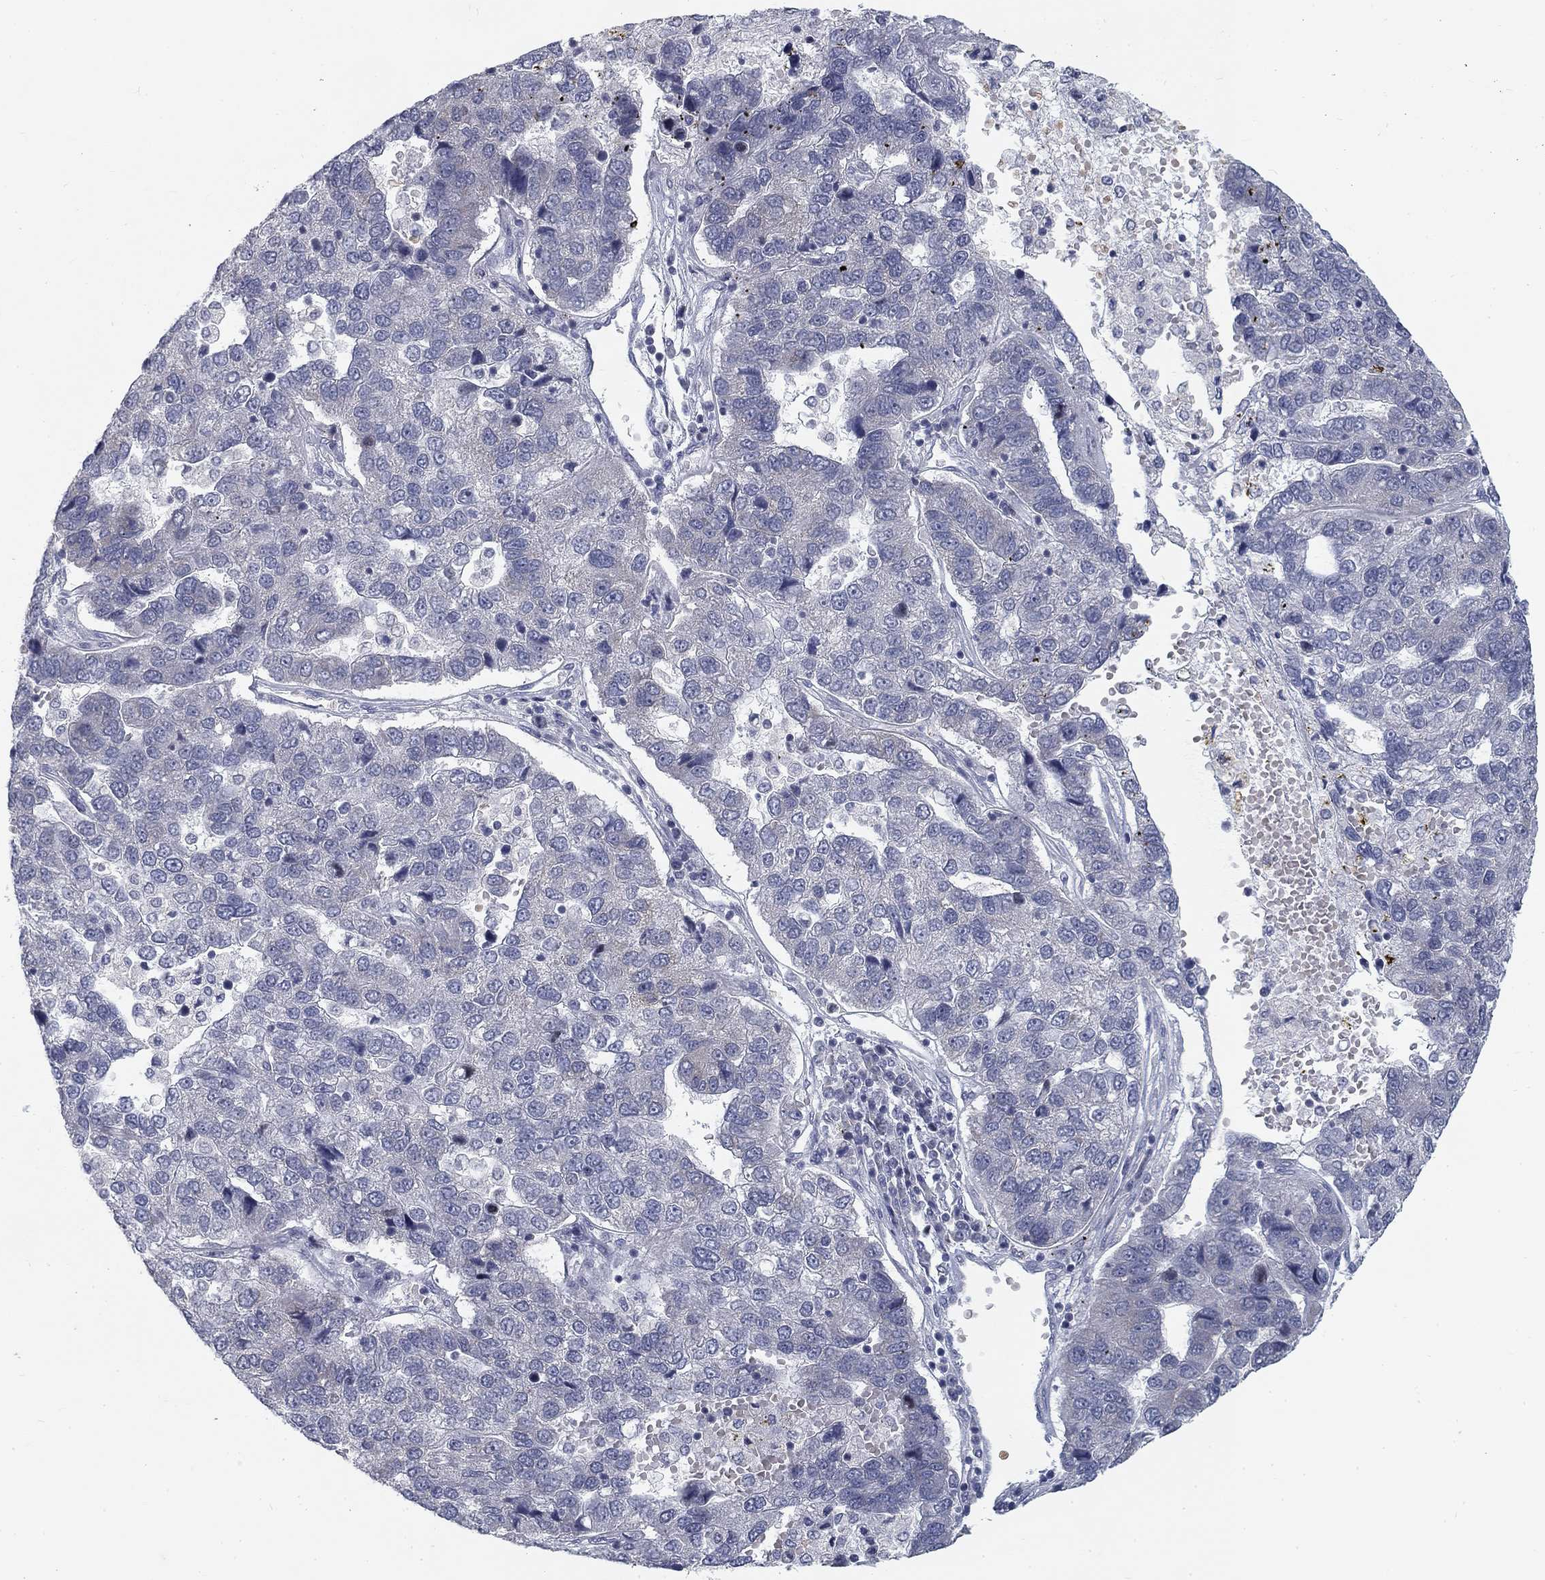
{"staining": {"intensity": "negative", "quantity": "none", "location": "none"}, "tissue": "pancreatic cancer", "cell_type": "Tumor cells", "image_type": "cancer", "snomed": [{"axis": "morphology", "description": "Adenocarcinoma, NOS"}, {"axis": "topography", "description": "Pancreas"}], "caption": "Immunohistochemical staining of pancreatic adenocarcinoma demonstrates no significant staining in tumor cells.", "gene": "ATP1A3", "patient": {"sex": "female", "age": 61}}